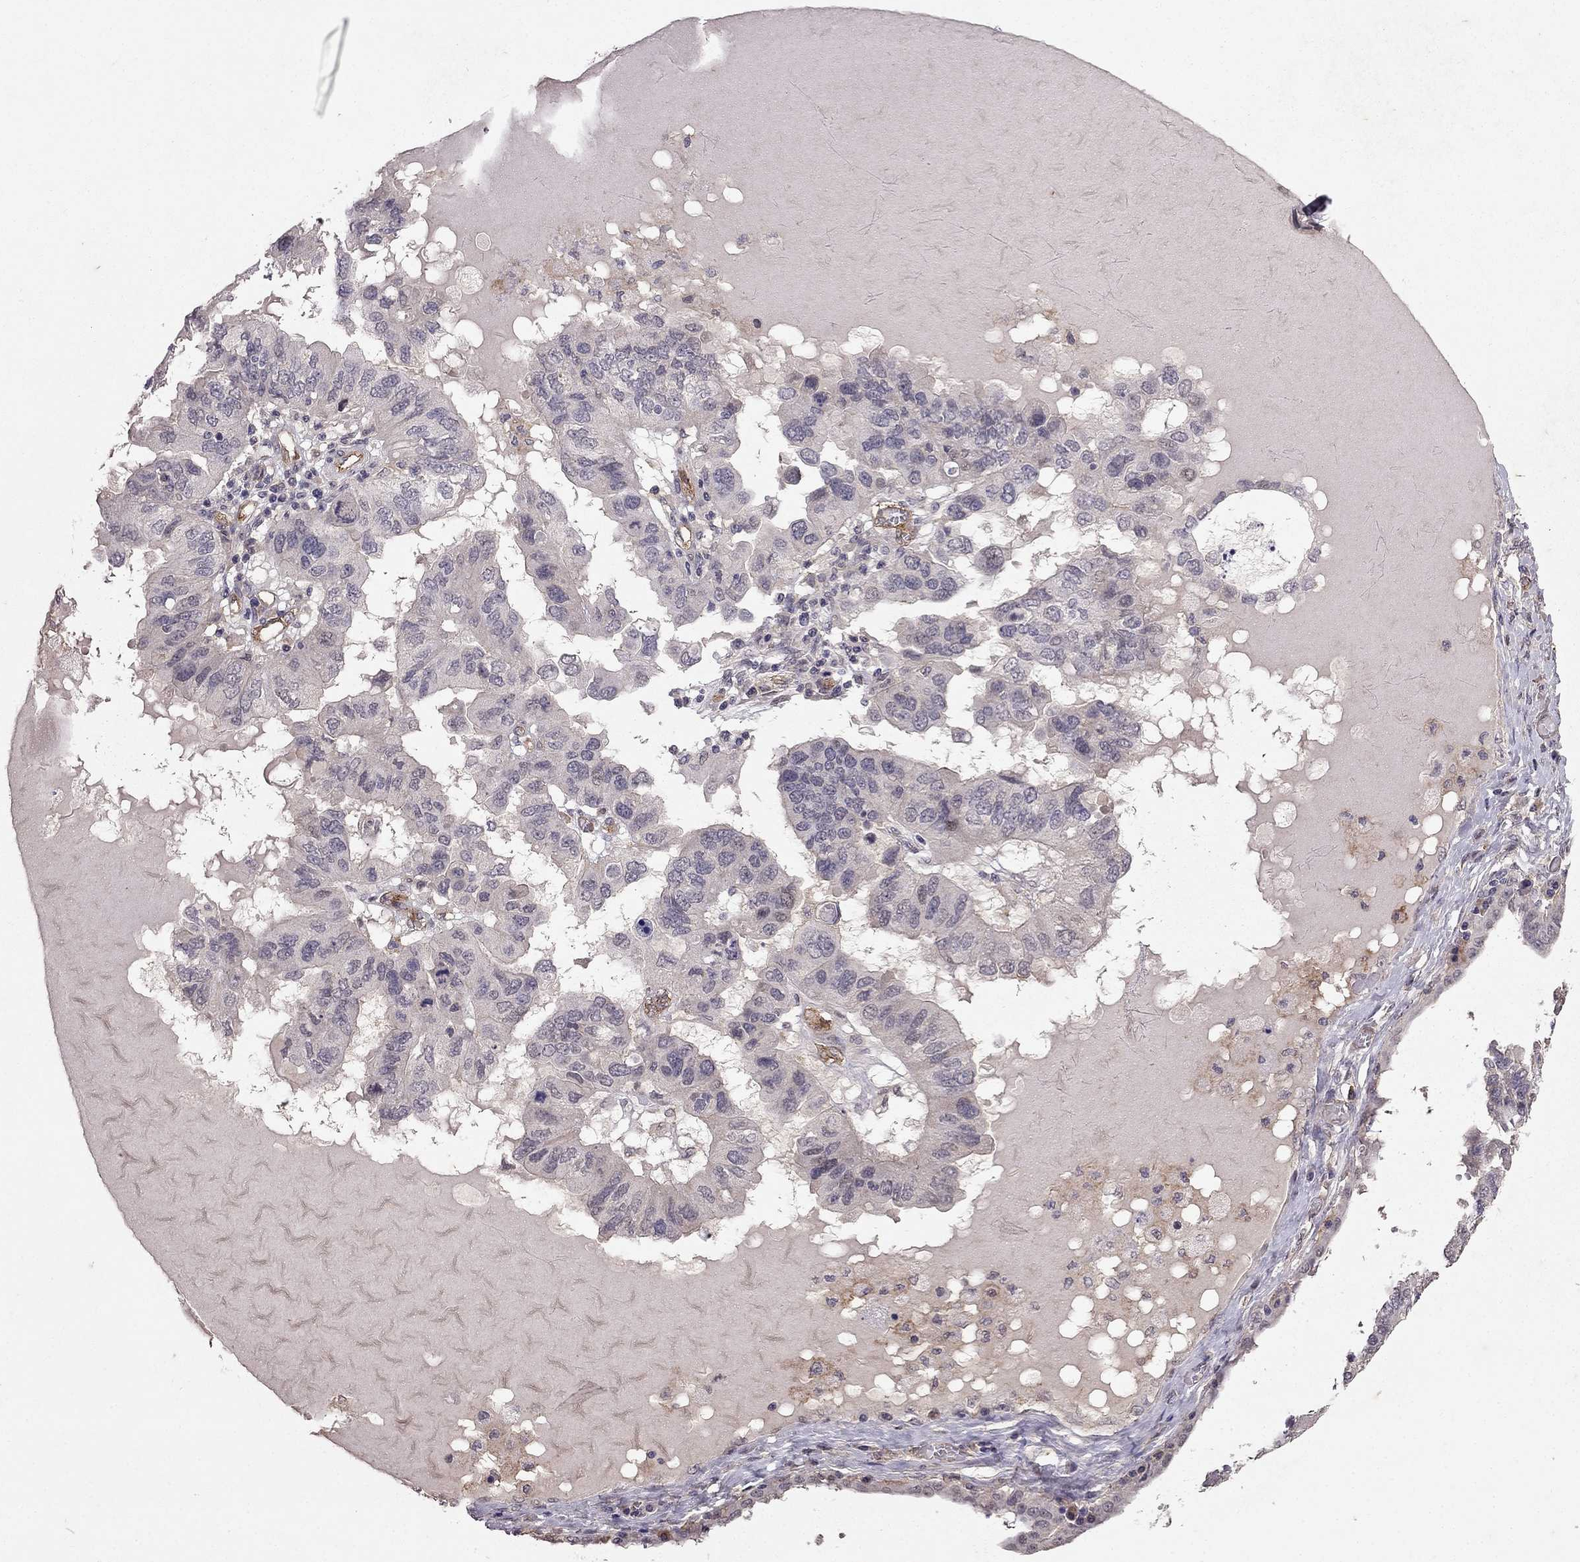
{"staining": {"intensity": "negative", "quantity": "none", "location": "none"}, "tissue": "ovarian cancer", "cell_type": "Tumor cells", "image_type": "cancer", "snomed": [{"axis": "morphology", "description": "Cystadenocarcinoma, serous, NOS"}, {"axis": "topography", "description": "Ovary"}], "caption": "High magnification brightfield microscopy of ovarian cancer (serous cystadenocarcinoma) stained with DAB (brown) and counterstained with hematoxylin (blue): tumor cells show no significant expression.", "gene": "RASIP1", "patient": {"sex": "female", "age": 79}}